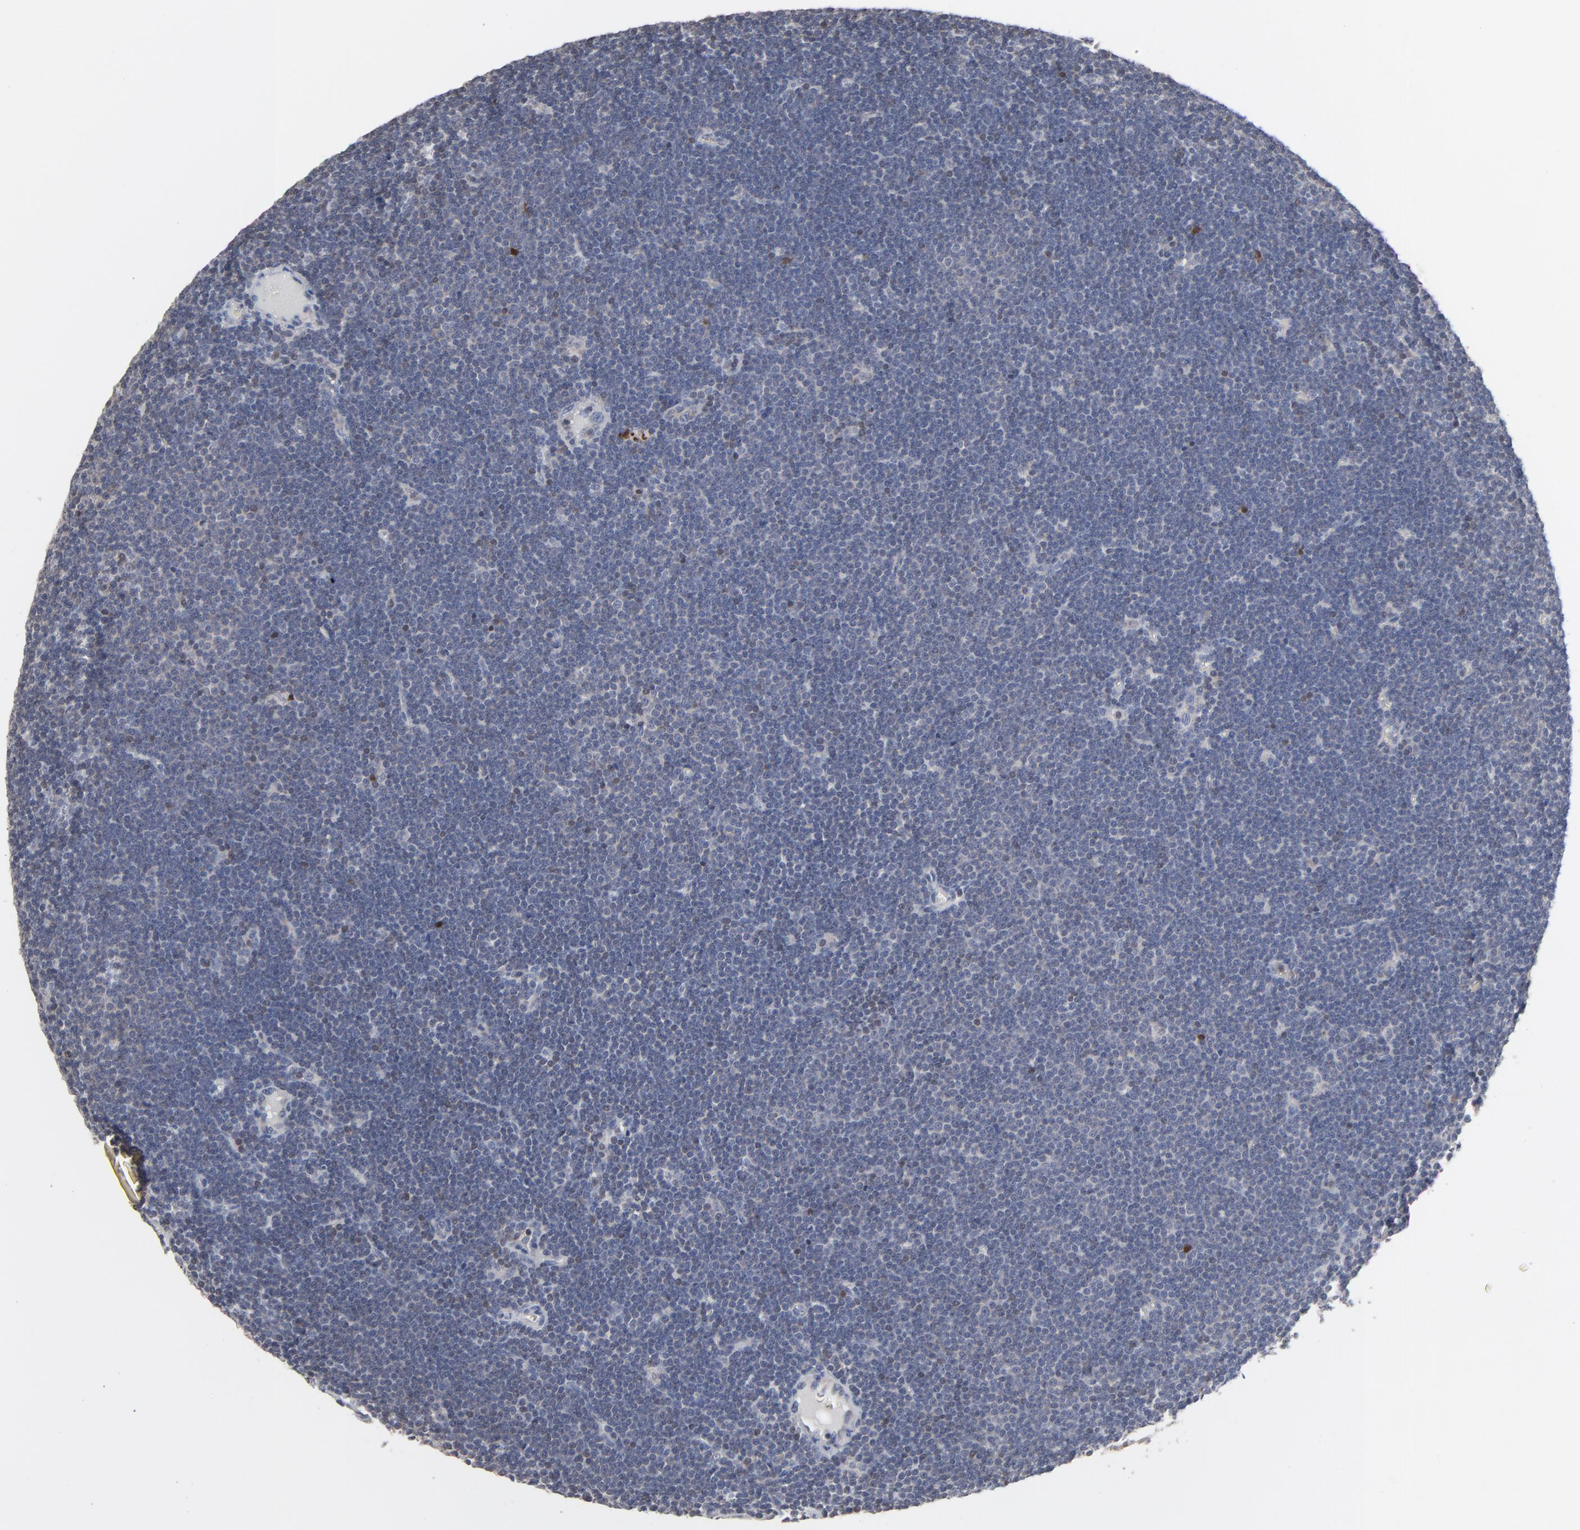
{"staining": {"intensity": "negative", "quantity": "none", "location": "none"}, "tissue": "lymphoma", "cell_type": "Tumor cells", "image_type": "cancer", "snomed": [{"axis": "morphology", "description": "Malignant lymphoma, non-Hodgkin's type, Low grade"}, {"axis": "topography", "description": "Lymph node"}], "caption": "There is no significant staining in tumor cells of low-grade malignant lymphoma, non-Hodgkin's type.", "gene": "STAT4", "patient": {"sex": "female", "age": 73}}